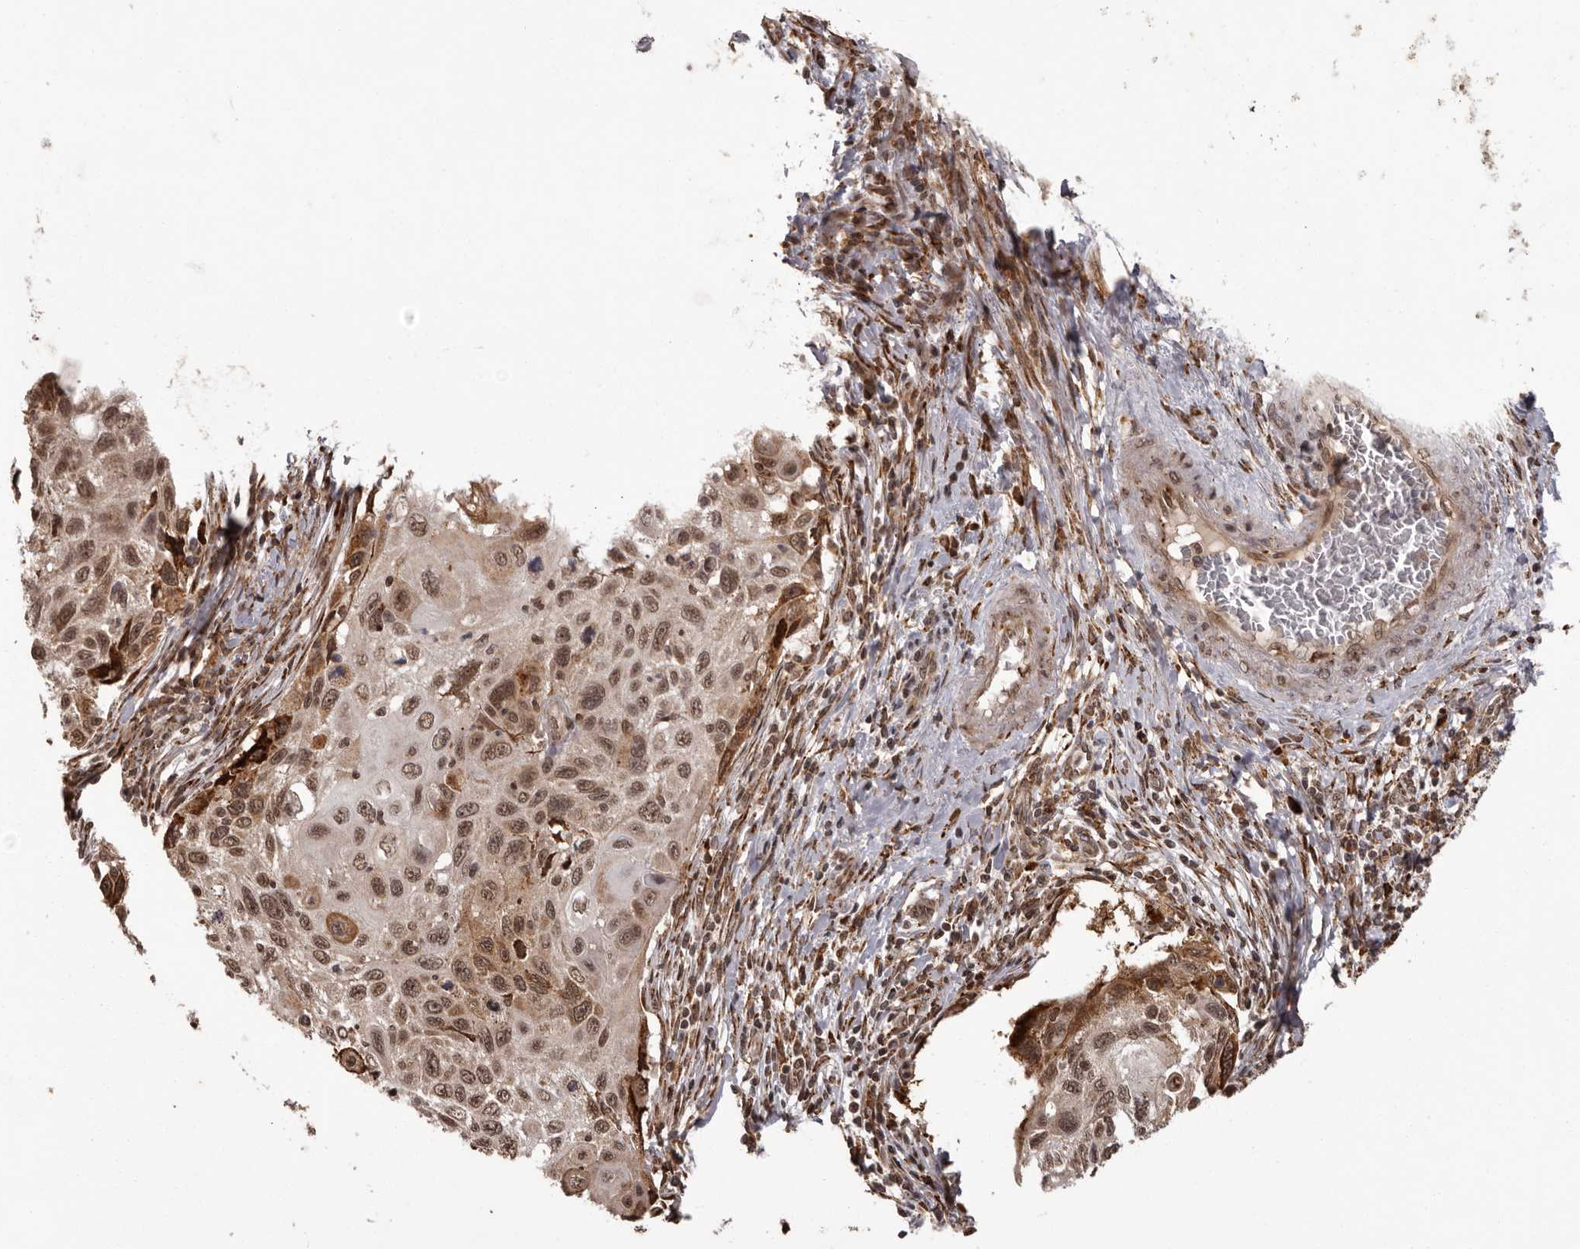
{"staining": {"intensity": "moderate", "quantity": ">75%", "location": "cytoplasmic/membranous,nuclear"}, "tissue": "cervical cancer", "cell_type": "Tumor cells", "image_type": "cancer", "snomed": [{"axis": "morphology", "description": "Squamous cell carcinoma, NOS"}, {"axis": "topography", "description": "Cervix"}], "caption": "IHC (DAB (3,3'-diaminobenzidine)) staining of human squamous cell carcinoma (cervical) exhibits moderate cytoplasmic/membranous and nuclear protein positivity in about >75% of tumor cells.", "gene": "IL32", "patient": {"sex": "female", "age": 70}}